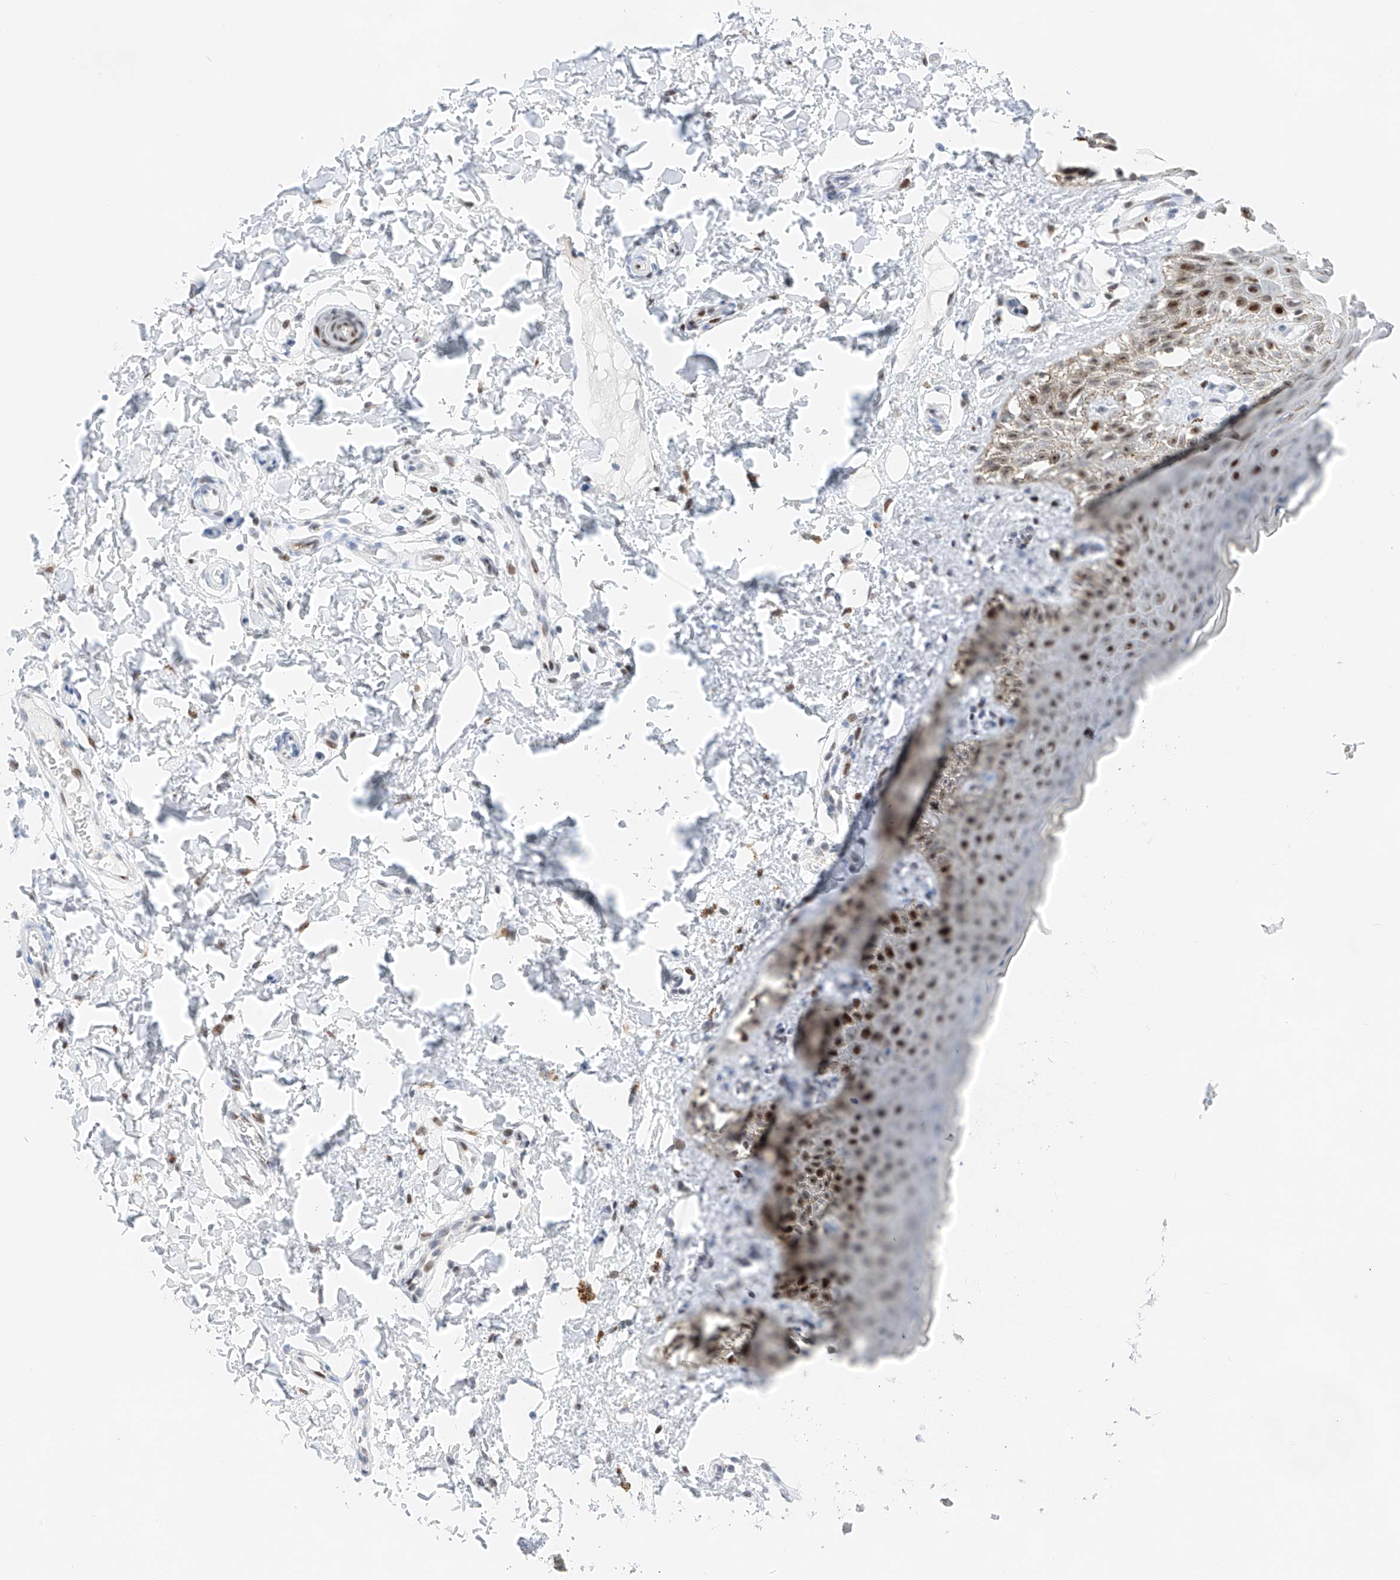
{"staining": {"intensity": "strong", "quantity": "<25%", "location": "nuclear"}, "tissue": "skin", "cell_type": "Epidermal cells", "image_type": "normal", "snomed": [{"axis": "morphology", "description": "Normal tissue, NOS"}, {"axis": "topography", "description": "Anal"}], "caption": "Skin stained for a protein (brown) displays strong nuclear positive positivity in approximately <25% of epidermal cells.", "gene": "NT5C3B", "patient": {"sex": "male", "age": 44}}